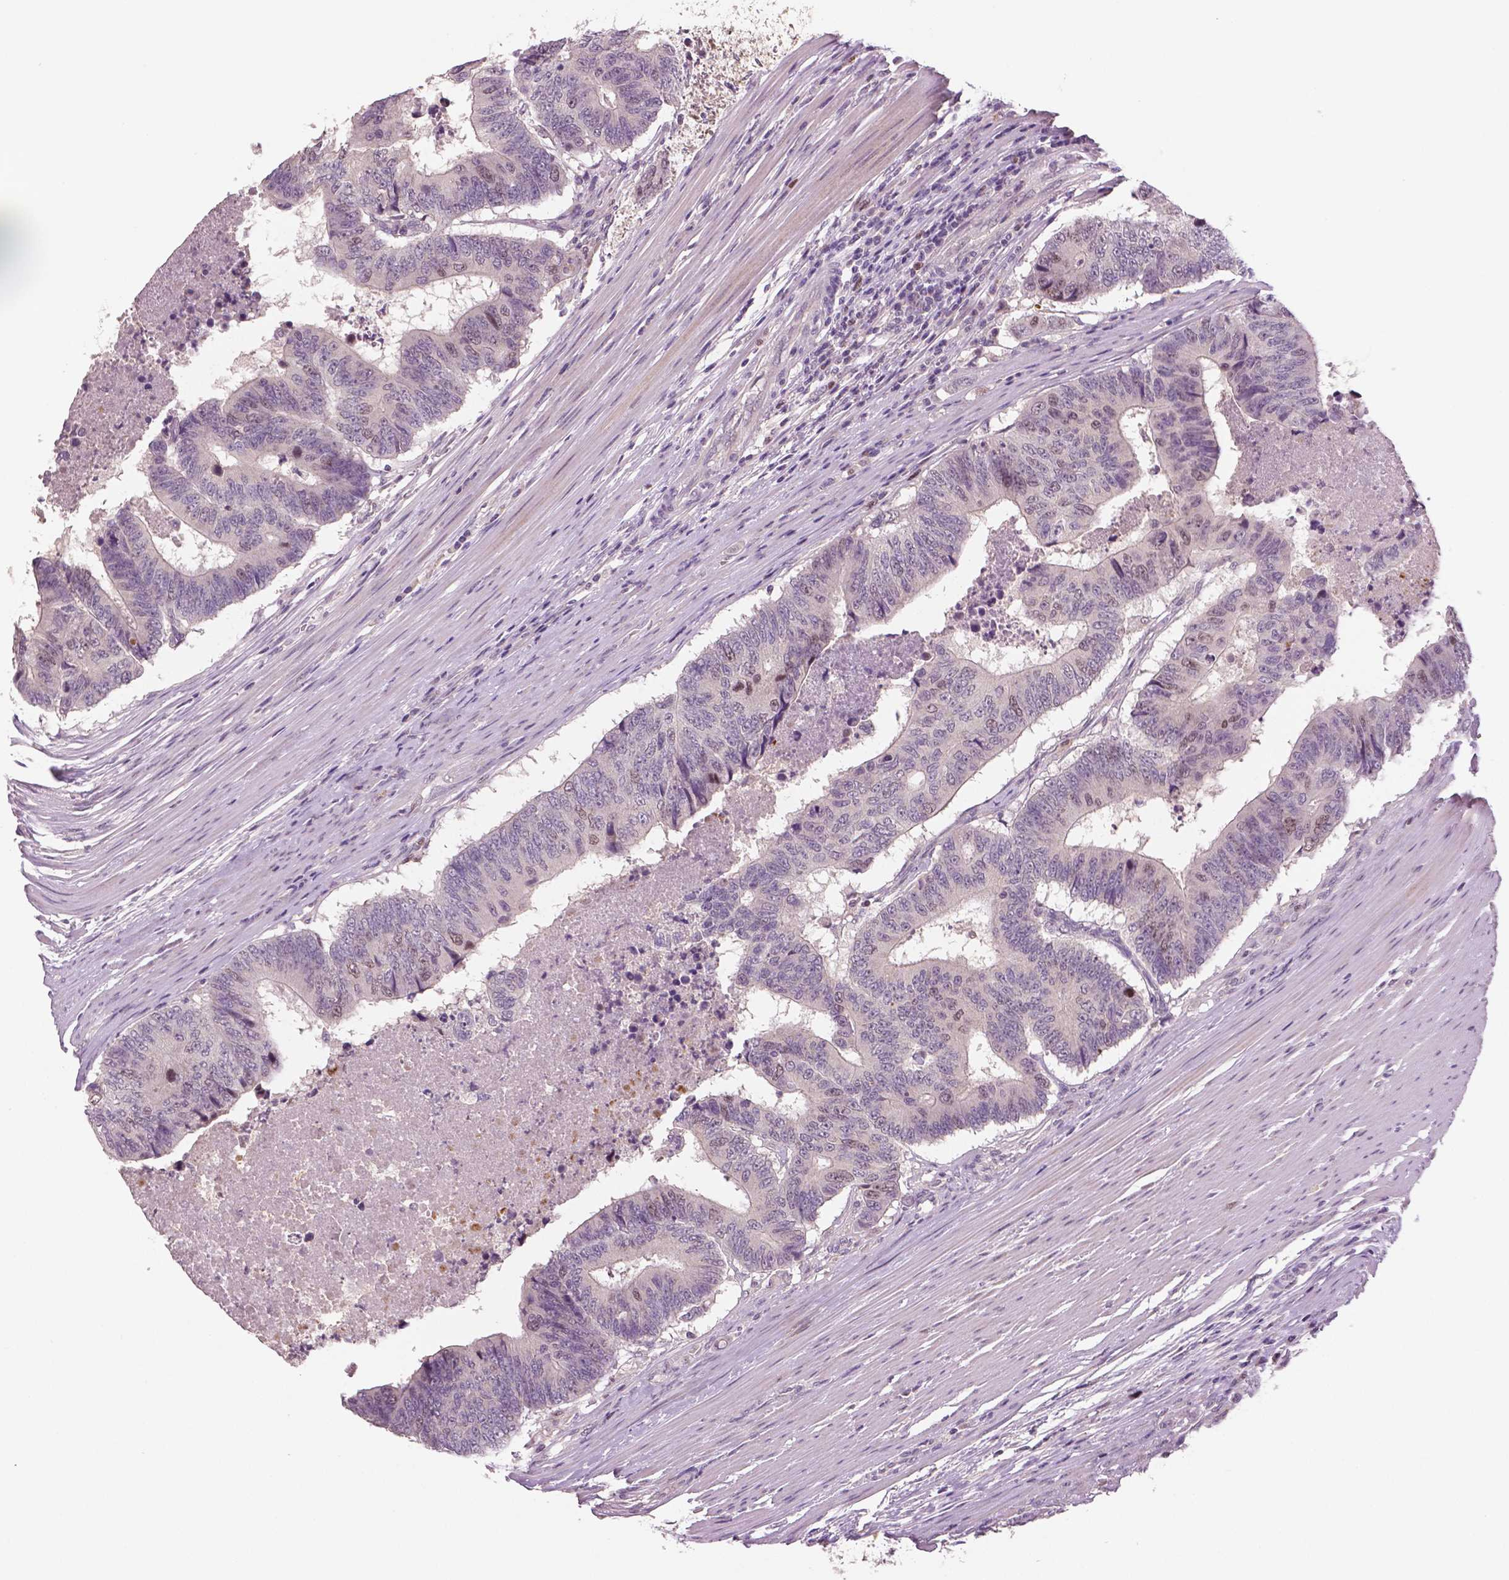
{"staining": {"intensity": "moderate", "quantity": "<25%", "location": "nuclear"}, "tissue": "colorectal cancer", "cell_type": "Tumor cells", "image_type": "cancer", "snomed": [{"axis": "morphology", "description": "Adenocarcinoma, NOS"}, {"axis": "topography", "description": "Colon"}], "caption": "Approximately <25% of tumor cells in human colorectal cancer (adenocarcinoma) demonstrate moderate nuclear protein expression as visualized by brown immunohistochemical staining.", "gene": "MKI67", "patient": {"sex": "female", "age": 48}}